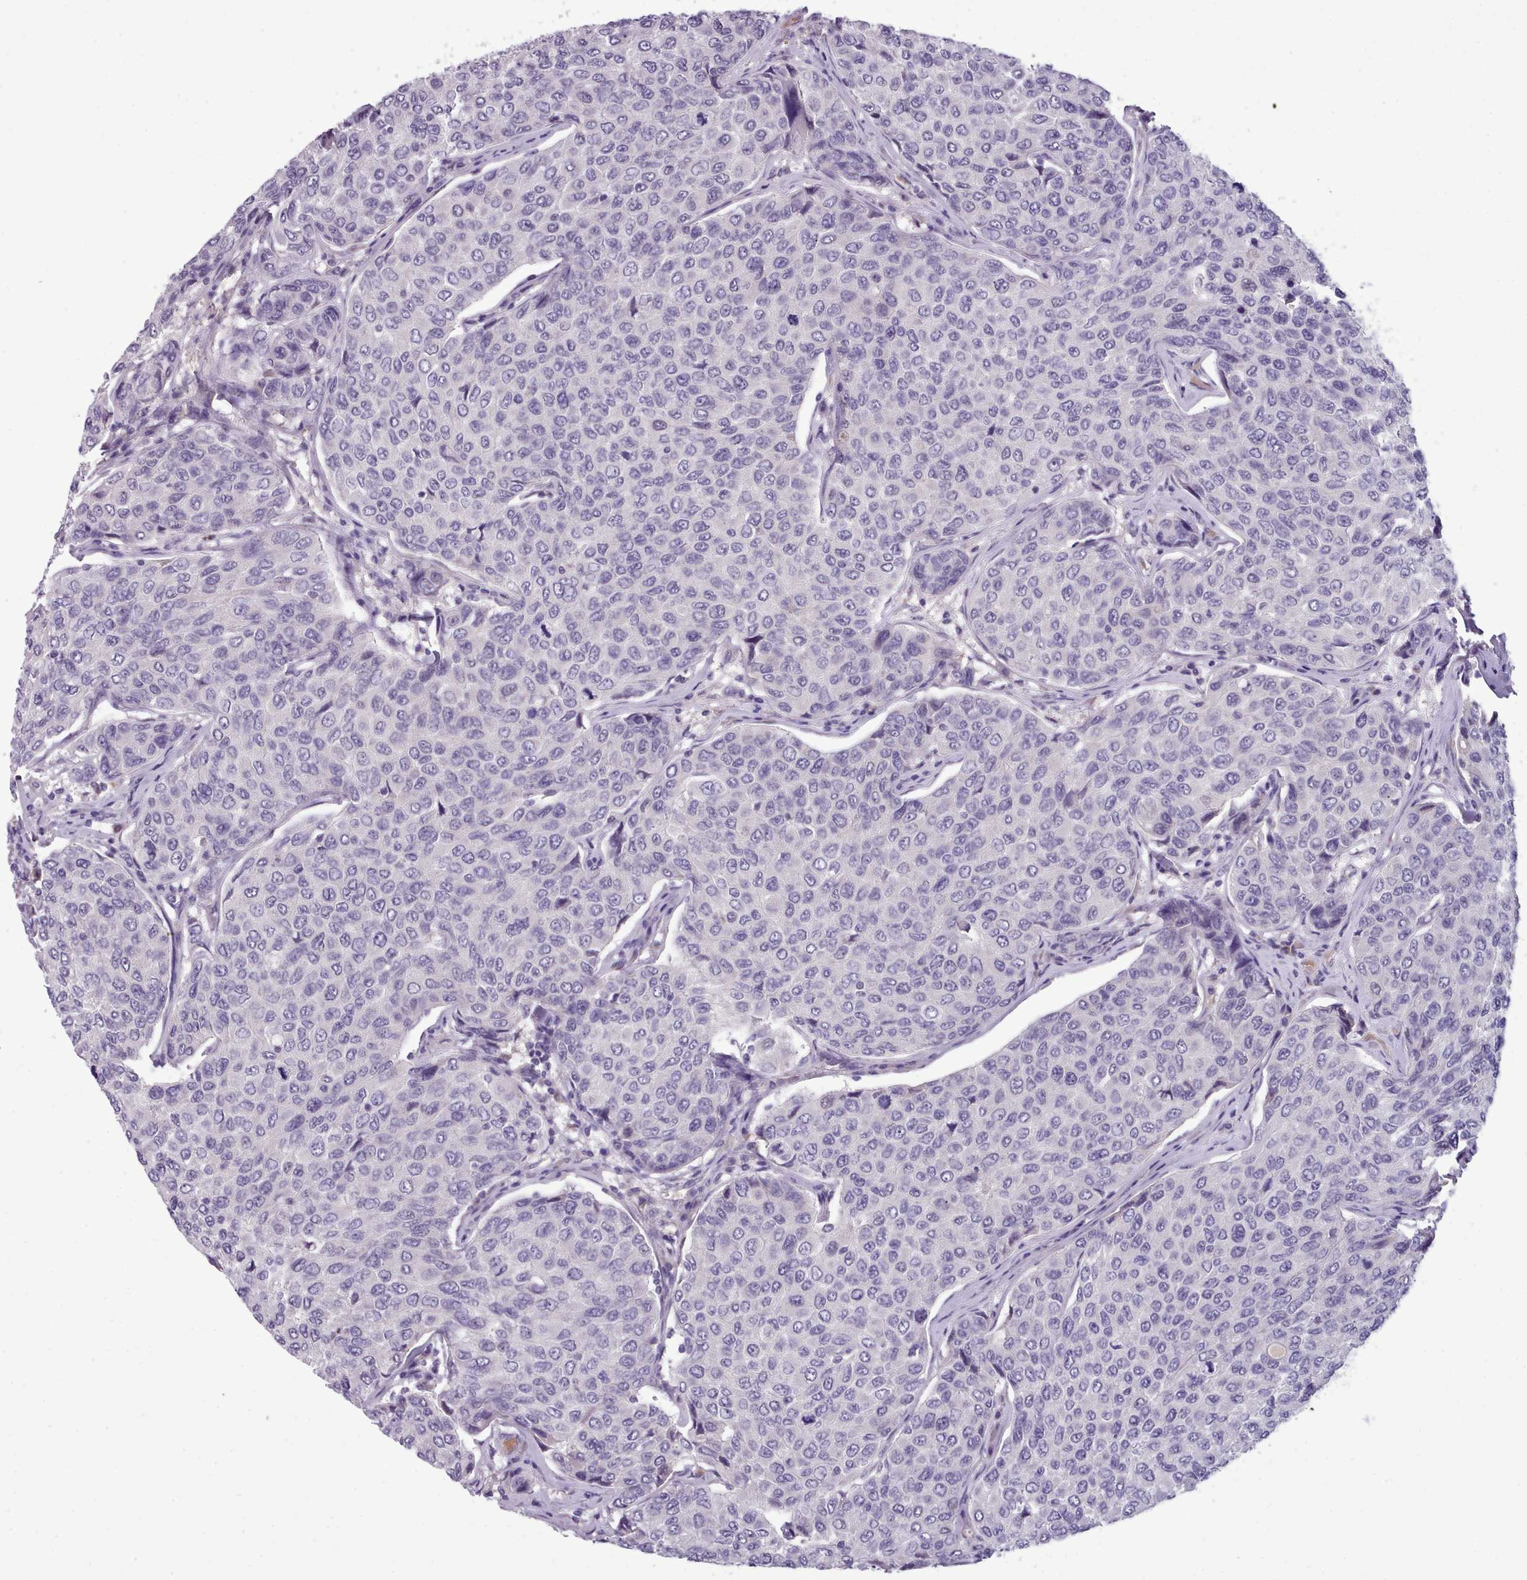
{"staining": {"intensity": "negative", "quantity": "none", "location": "none"}, "tissue": "breast cancer", "cell_type": "Tumor cells", "image_type": "cancer", "snomed": [{"axis": "morphology", "description": "Duct carcinoma"}, {"axis": "topography", "description": "Breast"}], "caption": "Protein analysis of breast cancer reveals no significant positivity in tumor cells.", "gene": "KCTD16", "patient": {"sex": "female", "age": 55}}